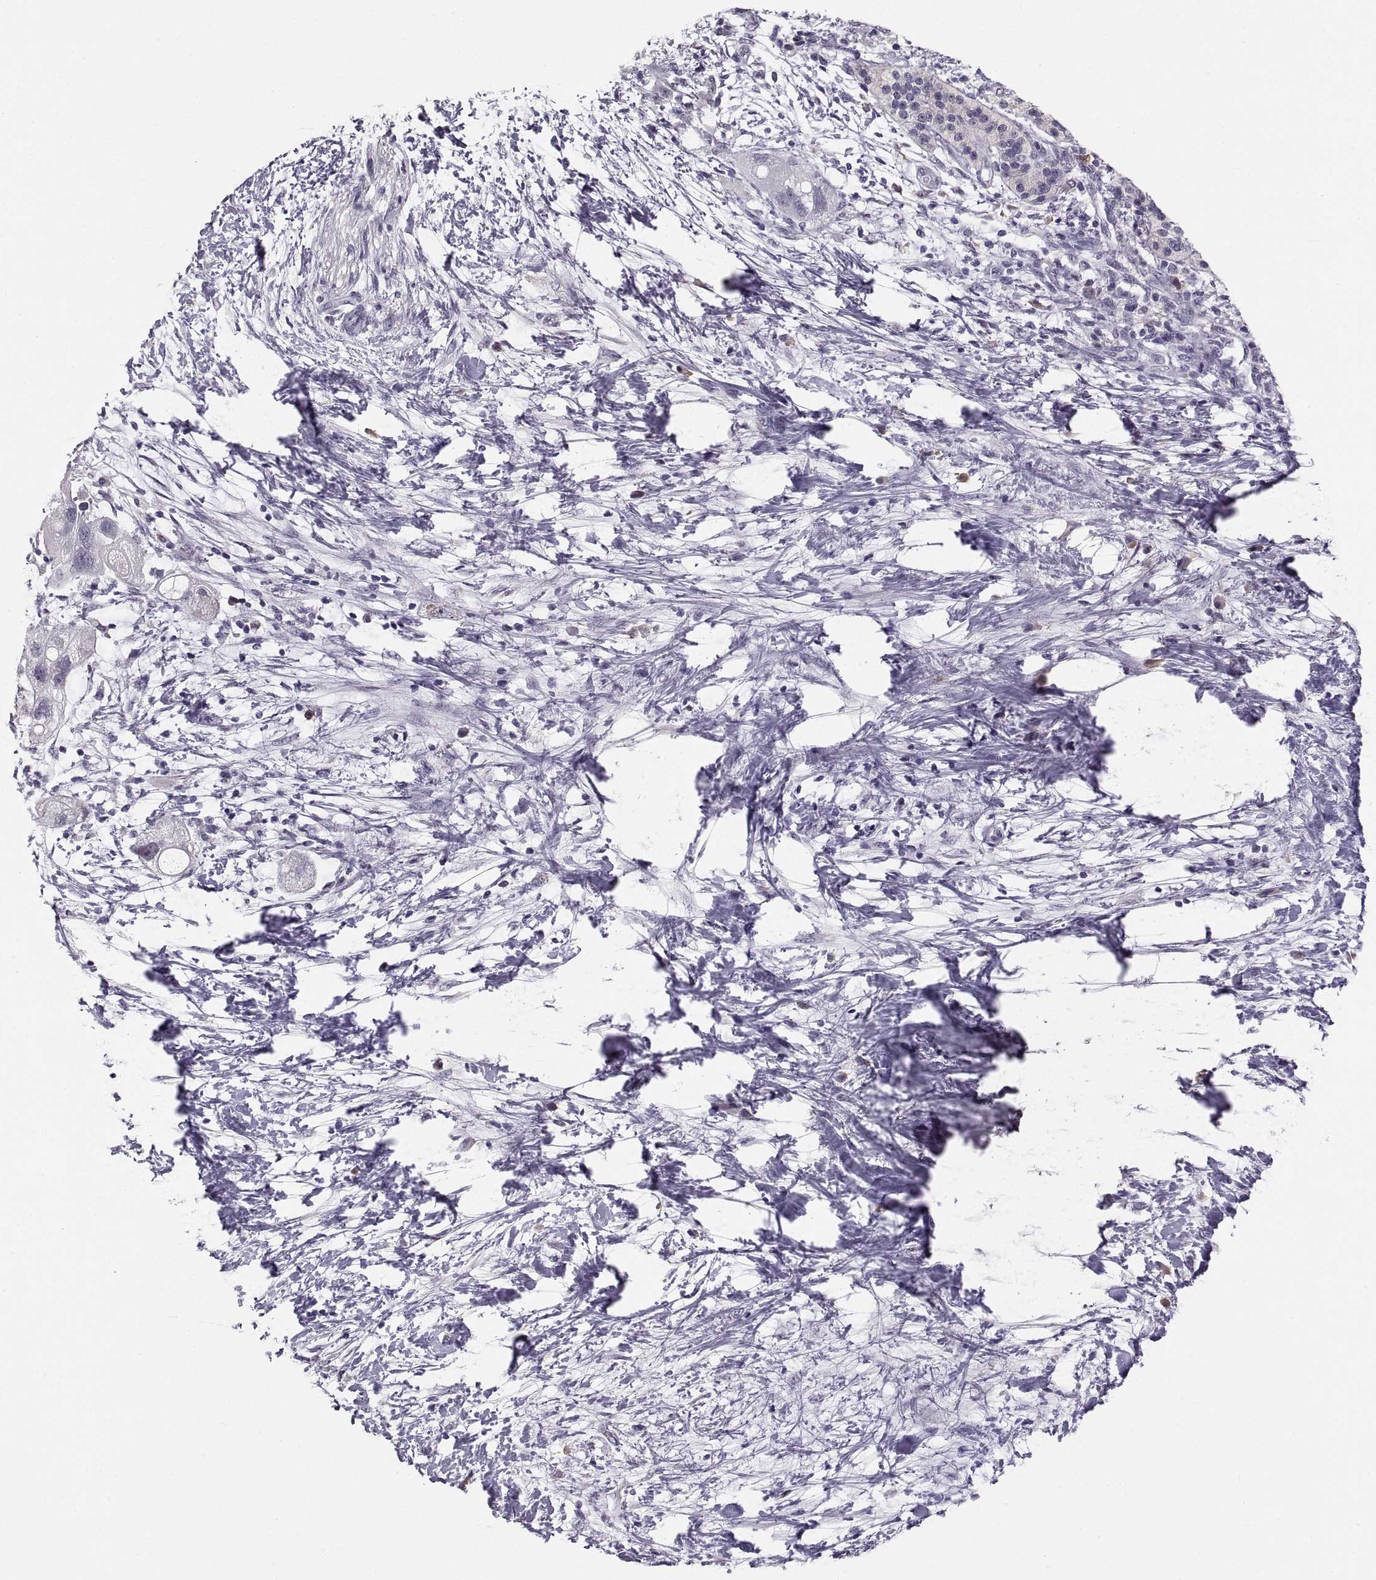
{"staining": {"intensity": "negative", "quantity": "none", "location": "none"}, "tissue": "pancreatic cancer", "cell_type": "Tumor cells", "image_type": "cancer", "snomed": [{"axis": "morphology", "description": "Adenocarcinoma, NOS"}, {"axis": "topography", "description": "Pancreas"}], "caption": "Immunohistochemistry micrograph of neoplastic tissue: human pancreatic cancer stained with DAB (3,3'-diaminobenzidine) displays no significant protein staining in tumor cells.", "gene": "MAGEB18", "patient": {"sex": "female", "age": 72}}